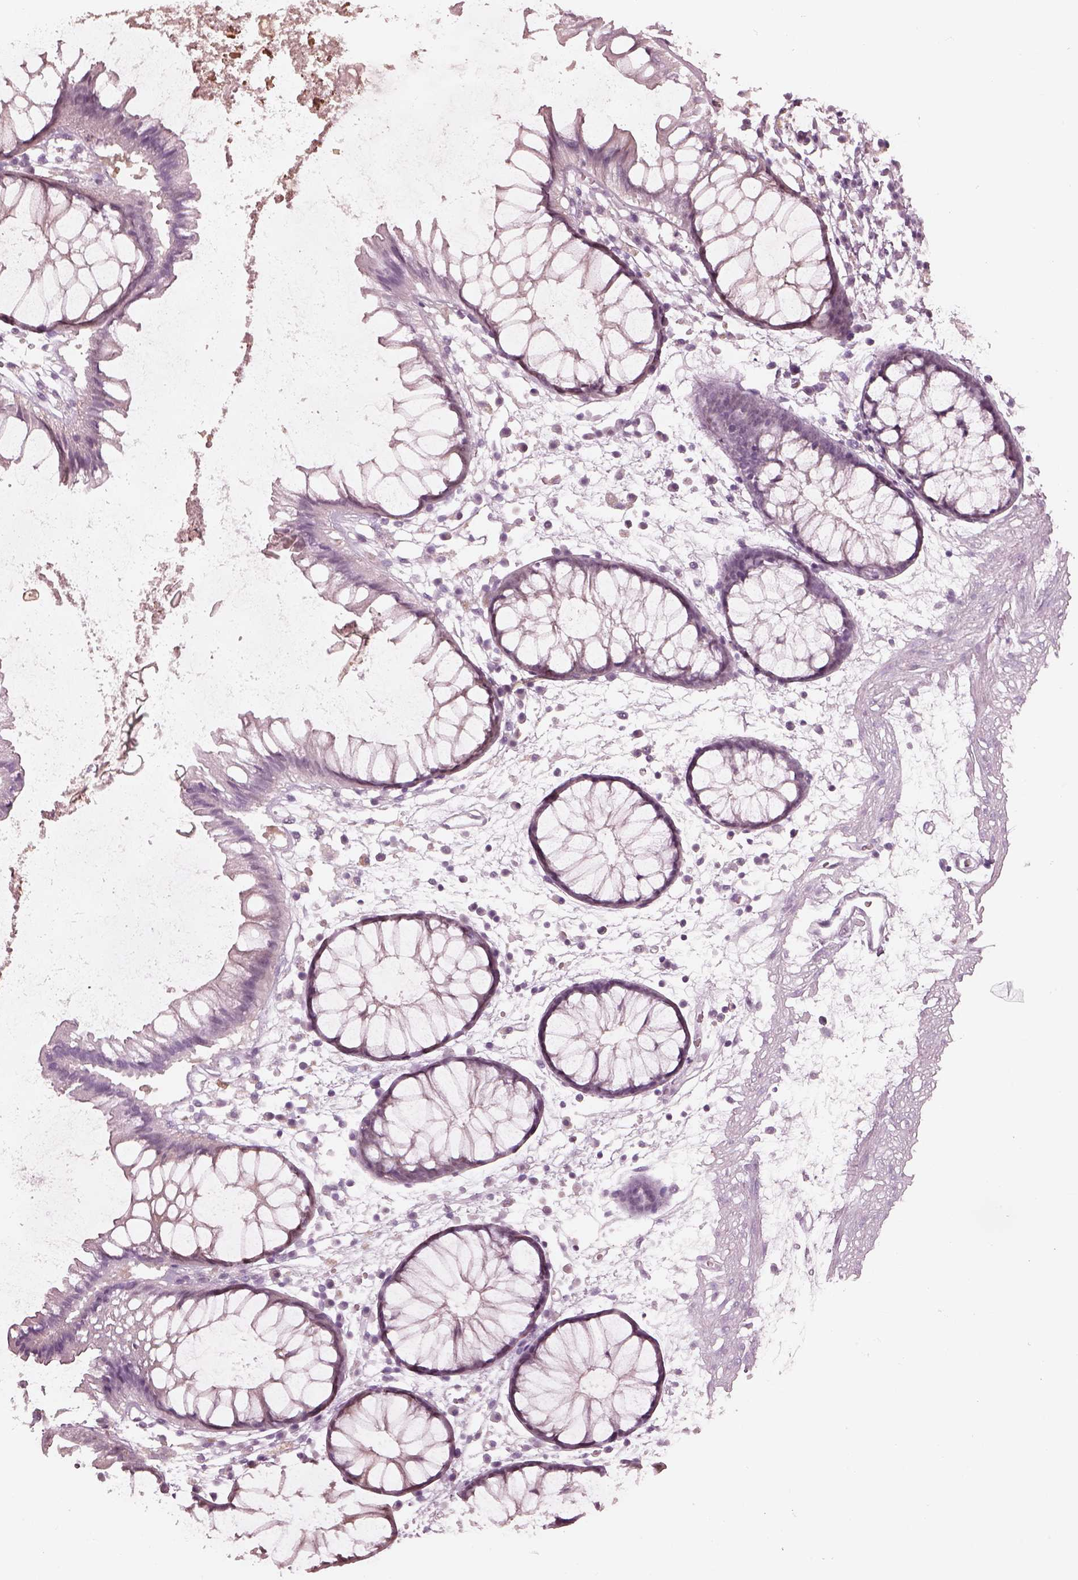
{"staining": {"intensity": "negative", "quantity": "none", "location": "none"}, "tissue": "colon", "cell_type": "Endothelial cells", "image_type": "normal", "snomed": [{"axis": "morphology", "description": "Normal tissue, NOS"}, {"axis": "morphology", "description": "Adenocarcinoma, NOS"}, {"axis": "topography", "description": "Colon"}], "caption": "Histopathology image shows no significant protein positivity in endothelial cells of normal colon.", "gene": "C2orf81", "patient": {"sex": "male", "age": 65}}